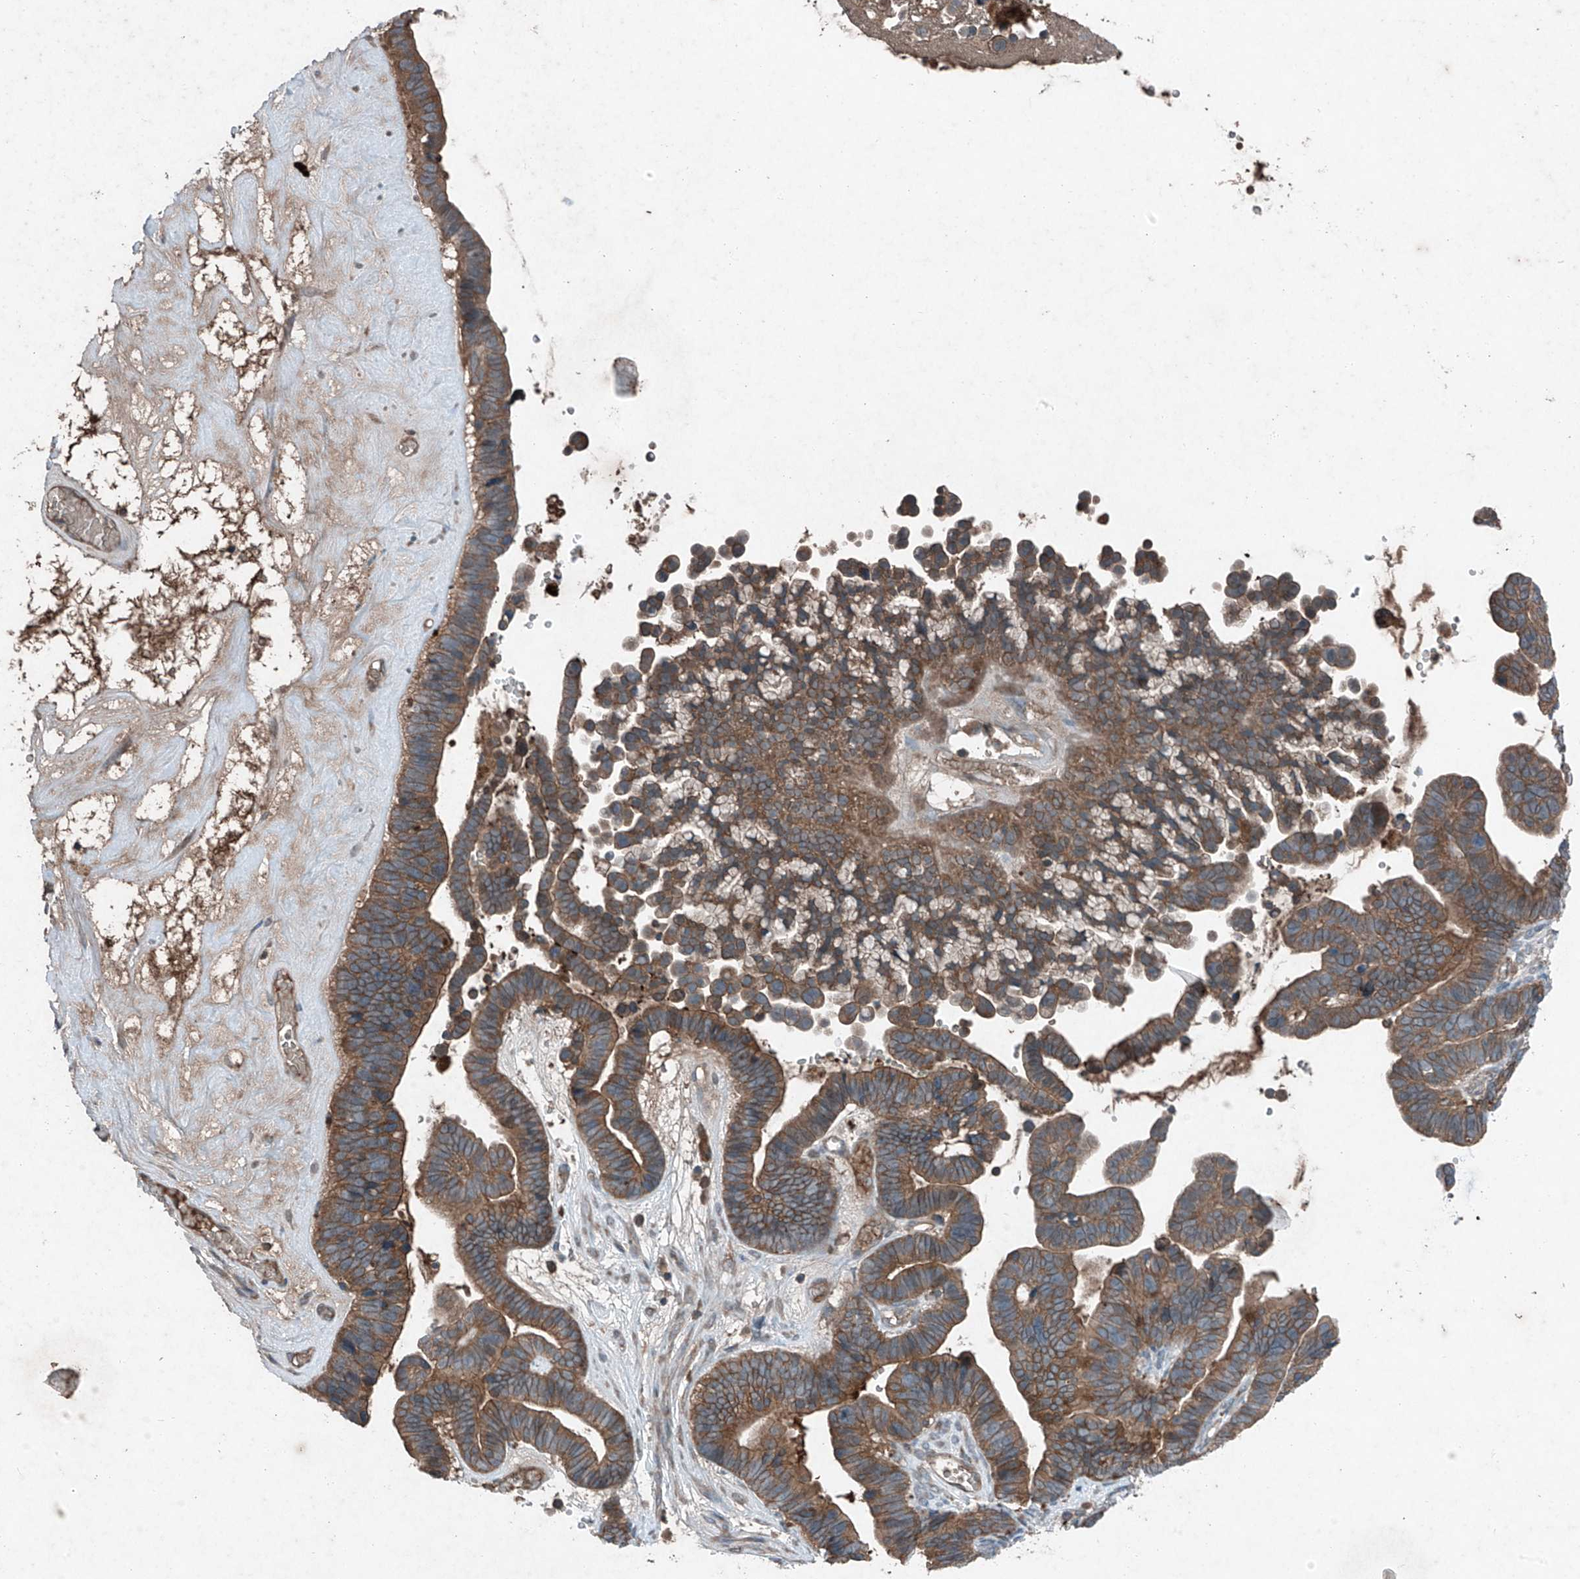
{"staining": {"intensity": "moderate", "quantity": ">75%", "location": "cytoplasmic/membranous"}, "tissue": "ovarian cancer", "cell_type": "Tumor cells", "image_type": "cancer", "snomed": [{"axis": "morphology", "description": "Cystadenocarcinoma, serous, NOS"}, {"axis": "topography", "description": "Ovary"}], "caption": "The histopathology image exhibits a brown stain indicating the presence of a protein in the cytoplasmic/membranous of tumor cells in ovarian cancer.", "gene": "FOXRED2", "patient": {"sex": "female", "age": 56}}